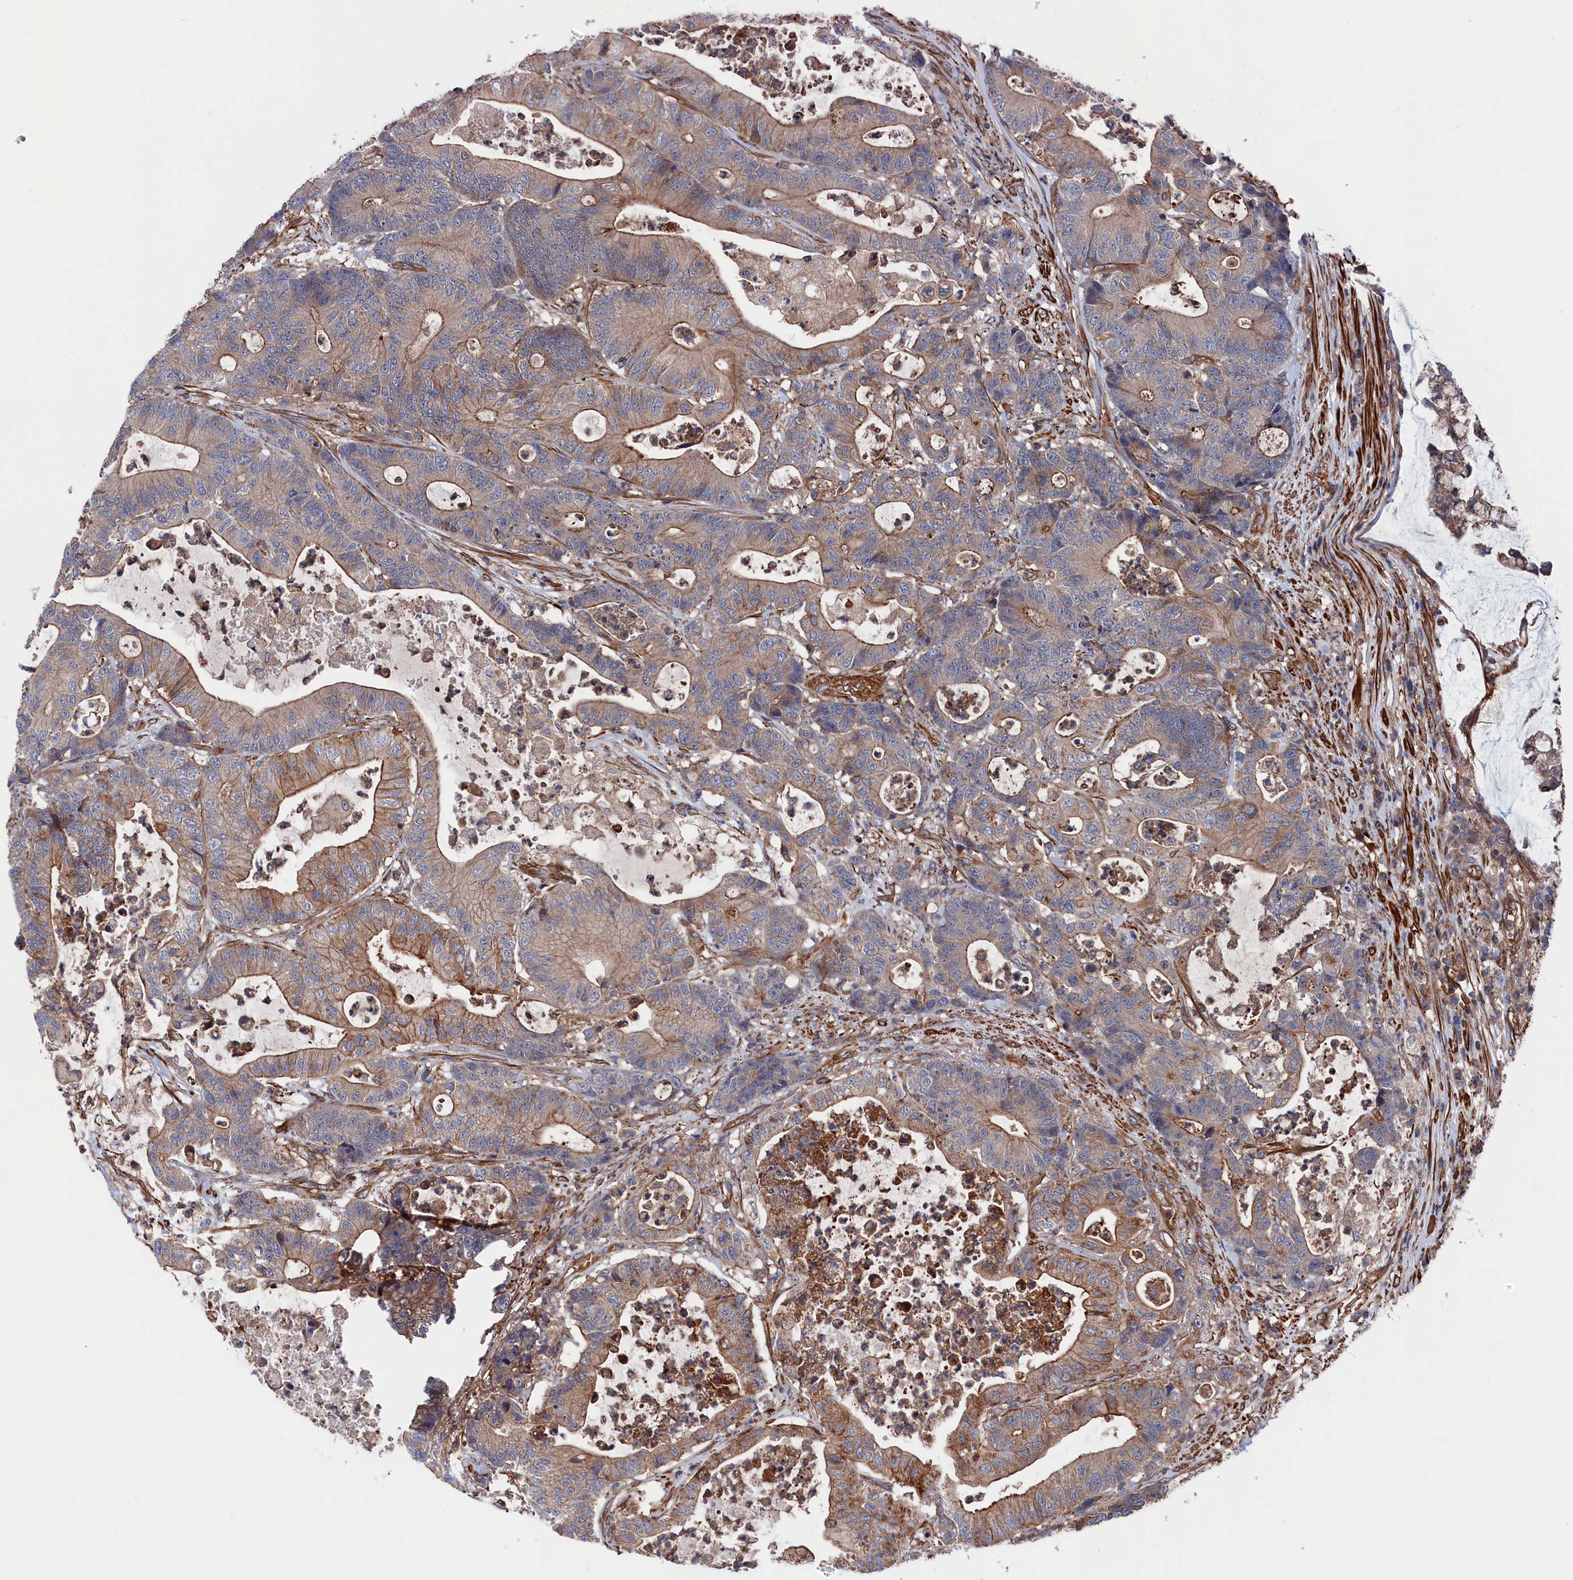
{"staining": {"intensity": "moderate", "quantity": ">75%", "location": "cytoplasmic/membranous"}, "tissue": "colorectal cancer", "cell_type": "Tumor cells", "image_type": "cancer", "snomed": [{"axis": "morphology", "description": "Adenocarcinoma, NOS"}, {"axis": "topography", "description": "Colon"}], "caption": "An immunohistochemistry (IHC) image of neoplastic tissue is shown. Protein staining in brown shows moderate cytoplasmic/membranous positivity in adenocarcinoma (colorectal) within tumor cells. (DAB (3,3'-diaminobenzidine) = brown stain, brightfield microscopy at high magnification).", "gene": "LDHD", "patient": {"sex": "female", "age": 84}}